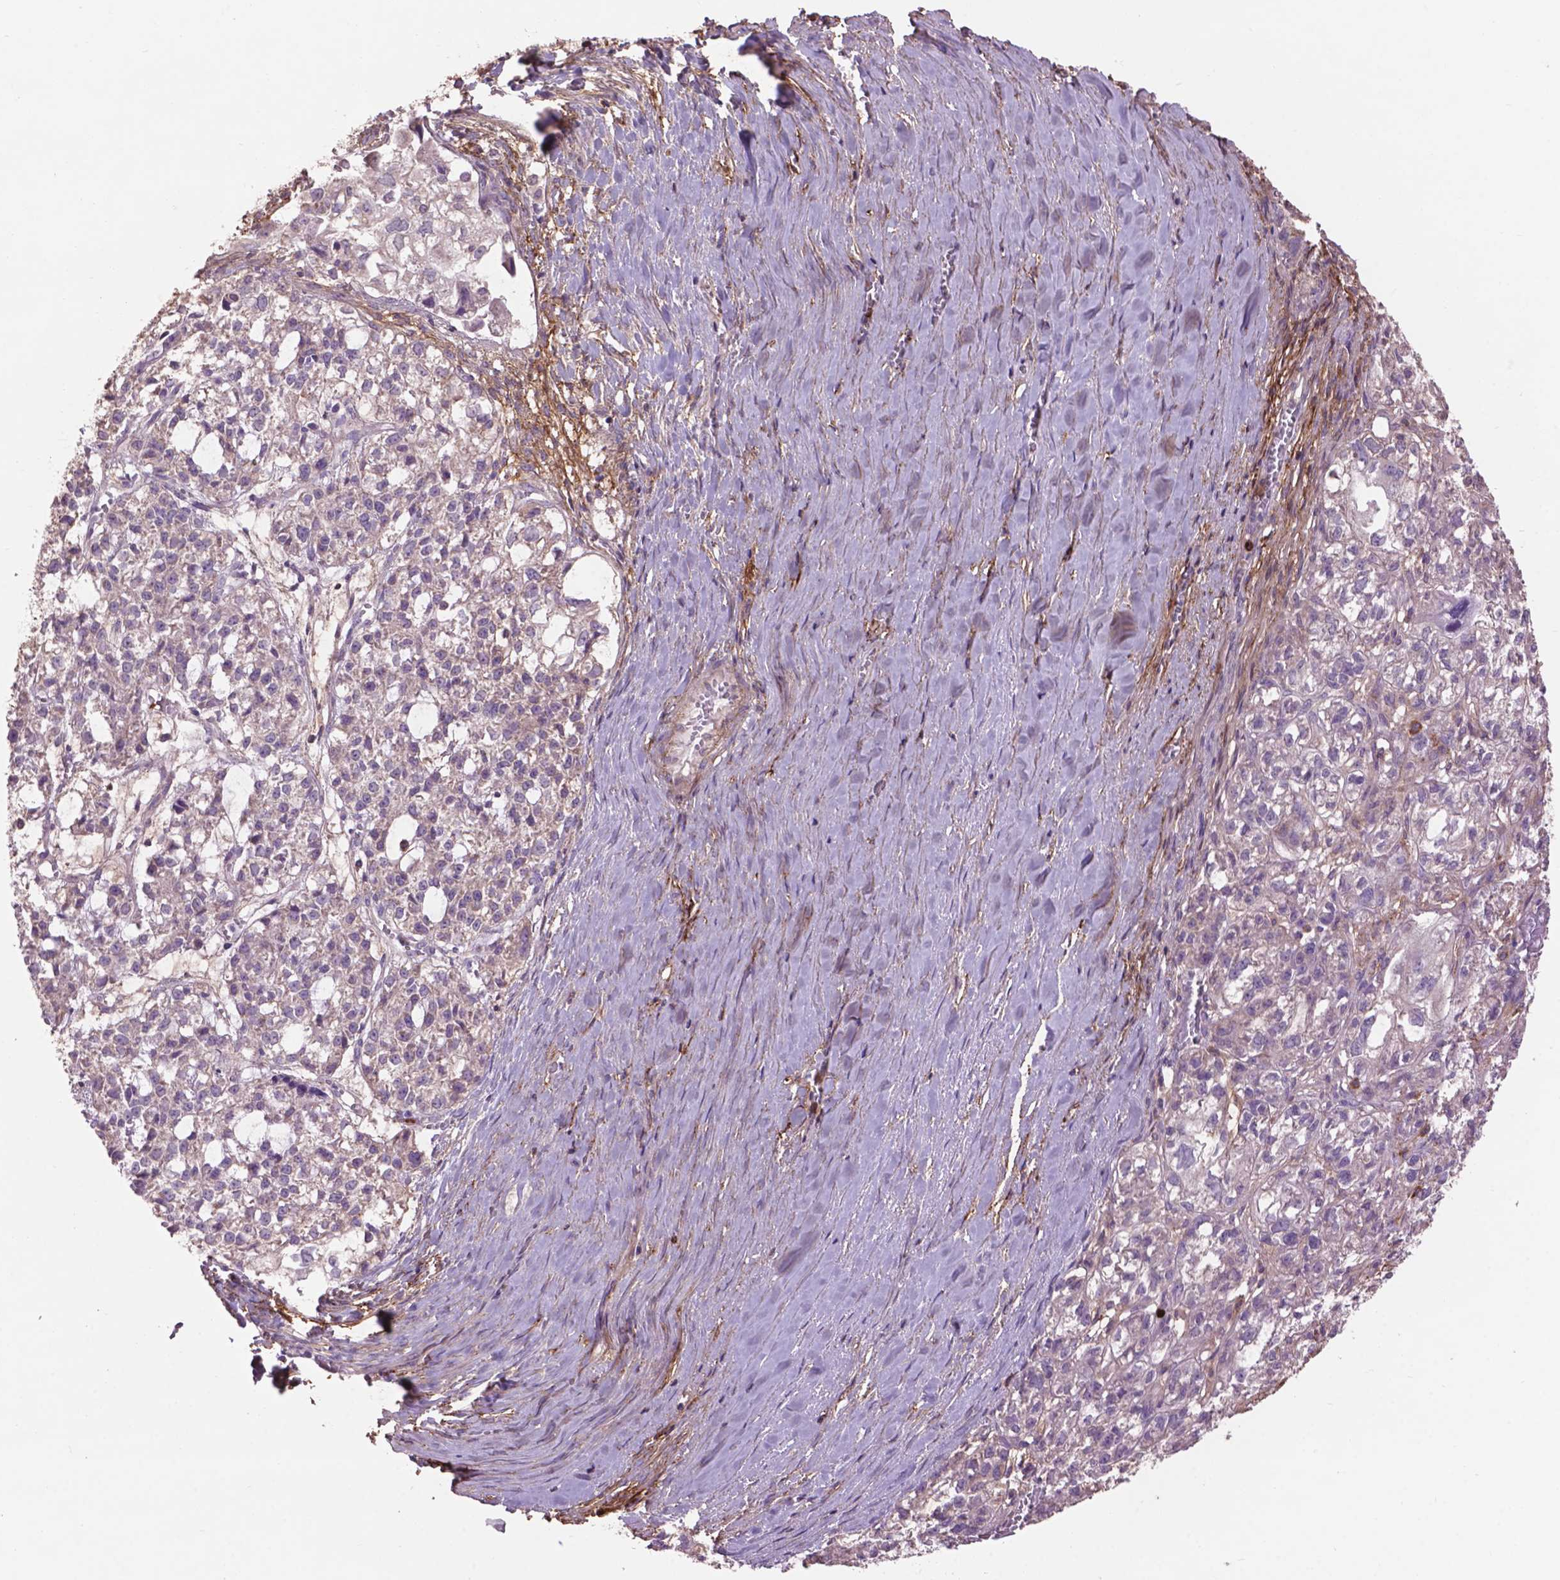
{"staining": {"intensity": "negative", "quantity": "none", "location": "none"}, "tissue": "ovarian cancer", "cell_type": "Tumor cells", "image_type": "cancer", "snomed": [{"axis": "morphology", "description": "Carcinoma, endometroid"}, {"axis": "topography", "description": "Ovary"}], "caption": "Ovarian cancer was stained to show a protein in brown. There is no significant staining in tumor cells. (DAB (3,3'-diaminobenzidine) IHC, high magnification).", "gene": "LRRC3C", "patient": {"sex": "female", "age": 64}}